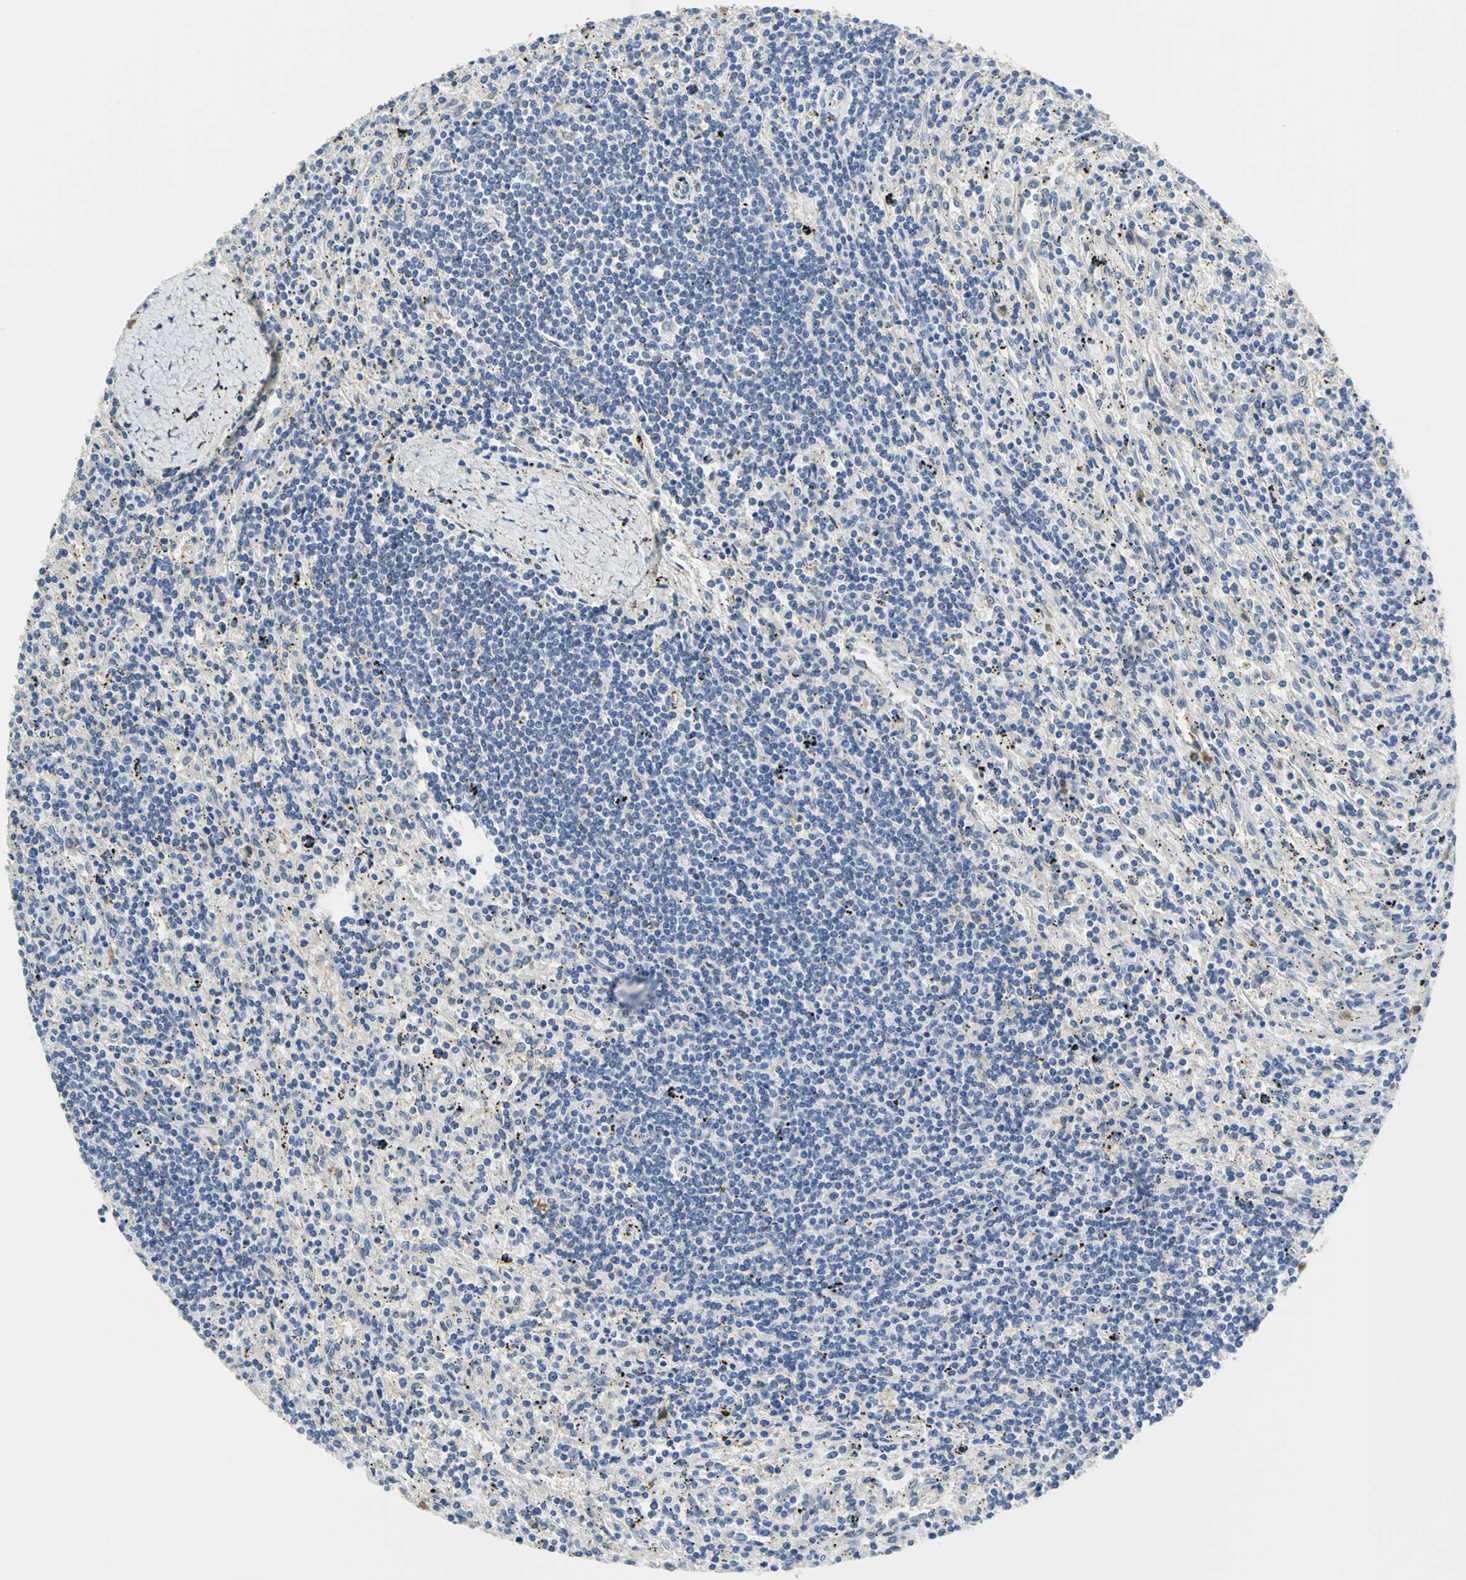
{"staining": {"intensity": "negative", "quantity": "none", "location": "none"}, "tissue": "lymphoma", "cell_type": "Tumor cells", "image_type": "cancer", "snomed": [{"axis": "morphology", "description": "Malignant lymphoma, non-Hodgkin's type, Low grade"}, {"axis": "topography", "description": "Spleen"}], "caption": "Tumor cells are negative for brown protein staining in lymphoma. Brightfield microscopy of IHC stained with DAB (brown) and hematoxylin (blue), captured at high magnification.", "gene": "PGM3", "patient": {"sex": "male", "age": 76}}